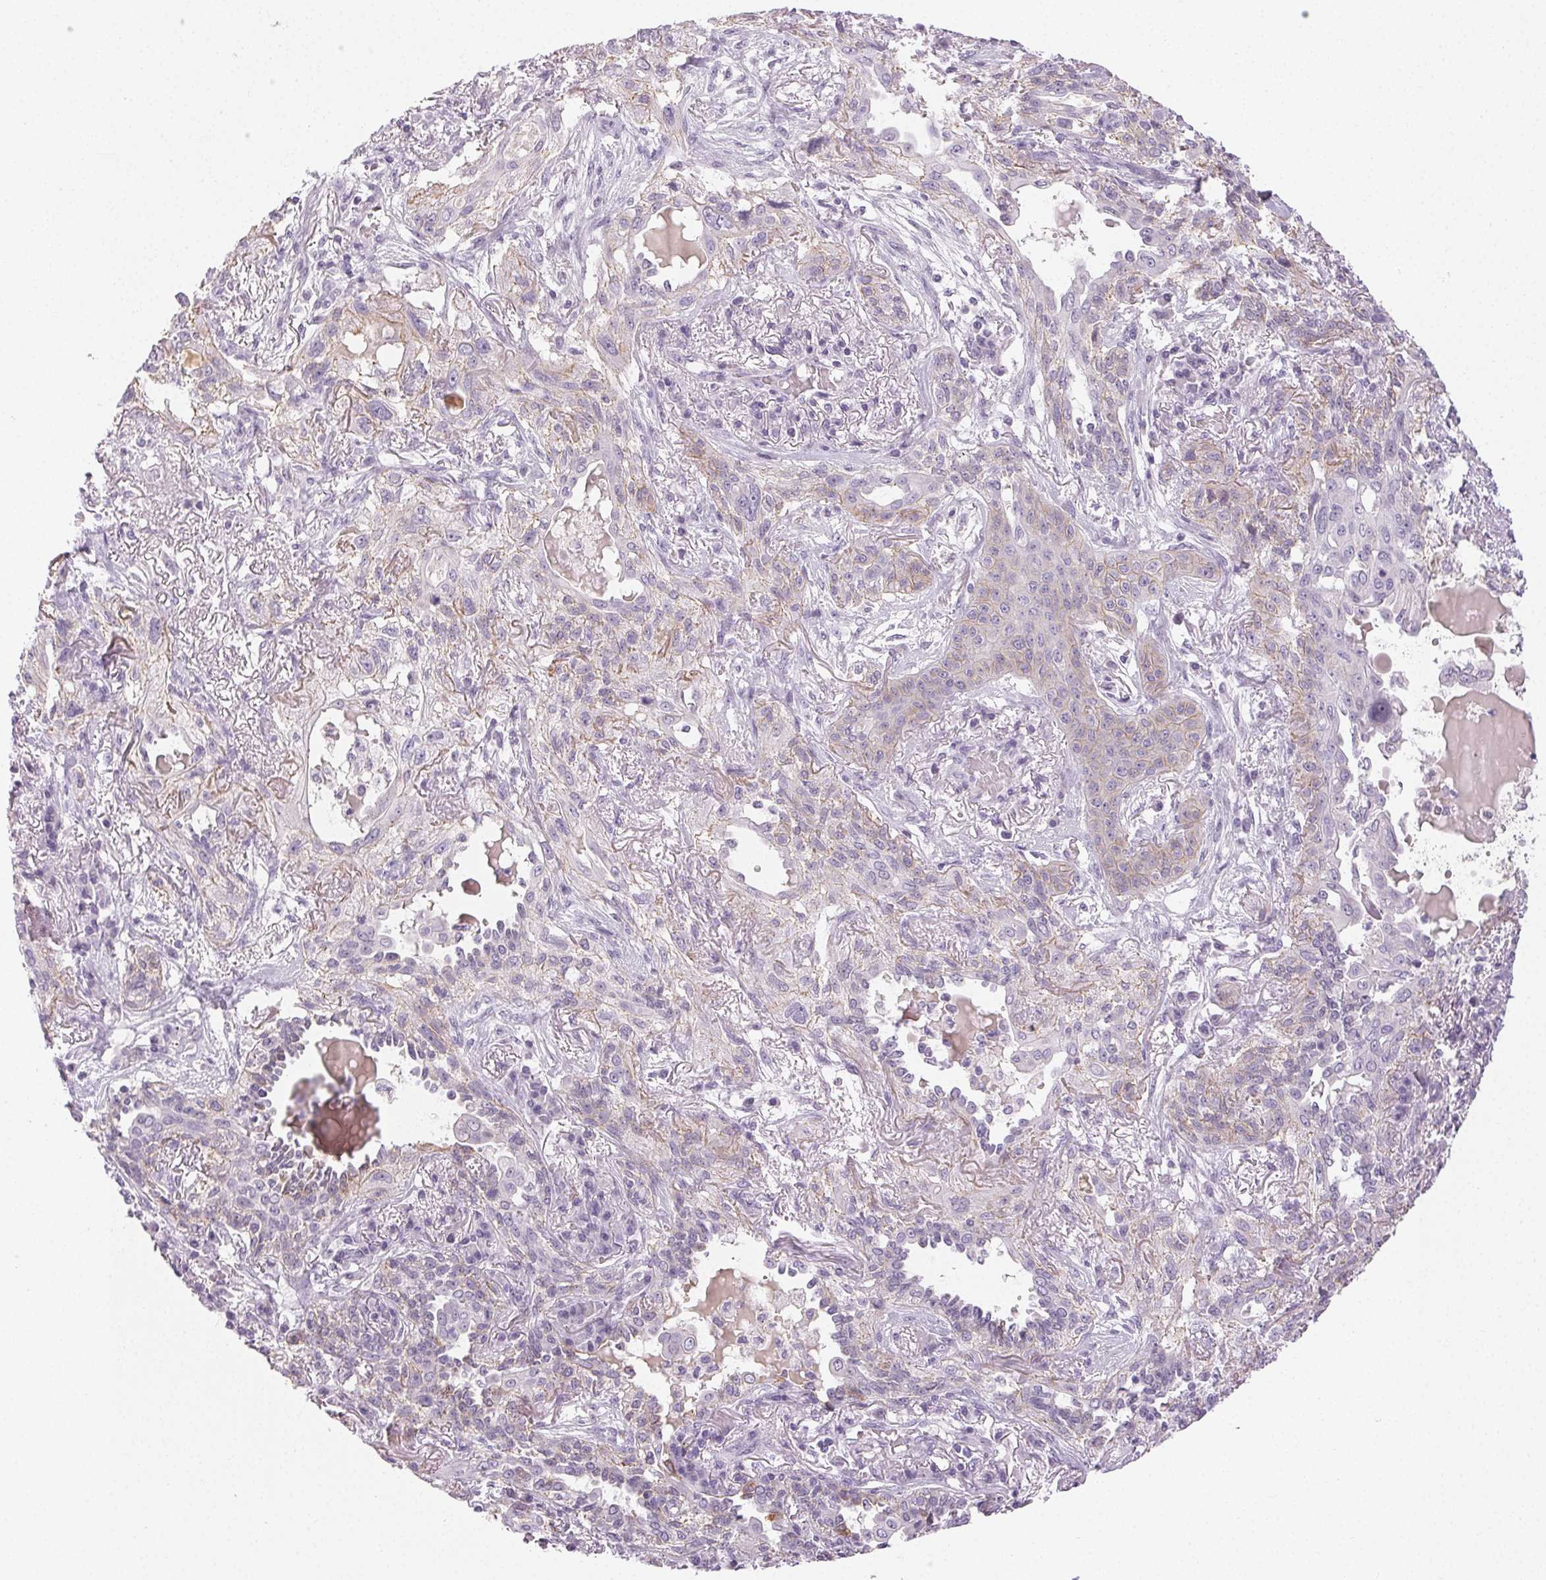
{"staining": {"intensity": "weak", "quantity": "<25%", "location": "cytoplasmic/membranous"}, "tissue": "lung cancer", "cell_type": "Tumor cells", "image_type": "cancer", "snomed": [{"axis": "morphology", "description": "Squamous cell carcinoma, NOS"}, {"axis": "topography", "description": "Lung"}], "caption": "A high-resolution histopathology image shows immunohistochemistry staining of lung cancer, which exhibits no significant positivity in tumor cells. (IHC, brightfield microscopy, high magnification).", "gene": "SFTPD", "patient": {"sex": "female", "age": 70}}